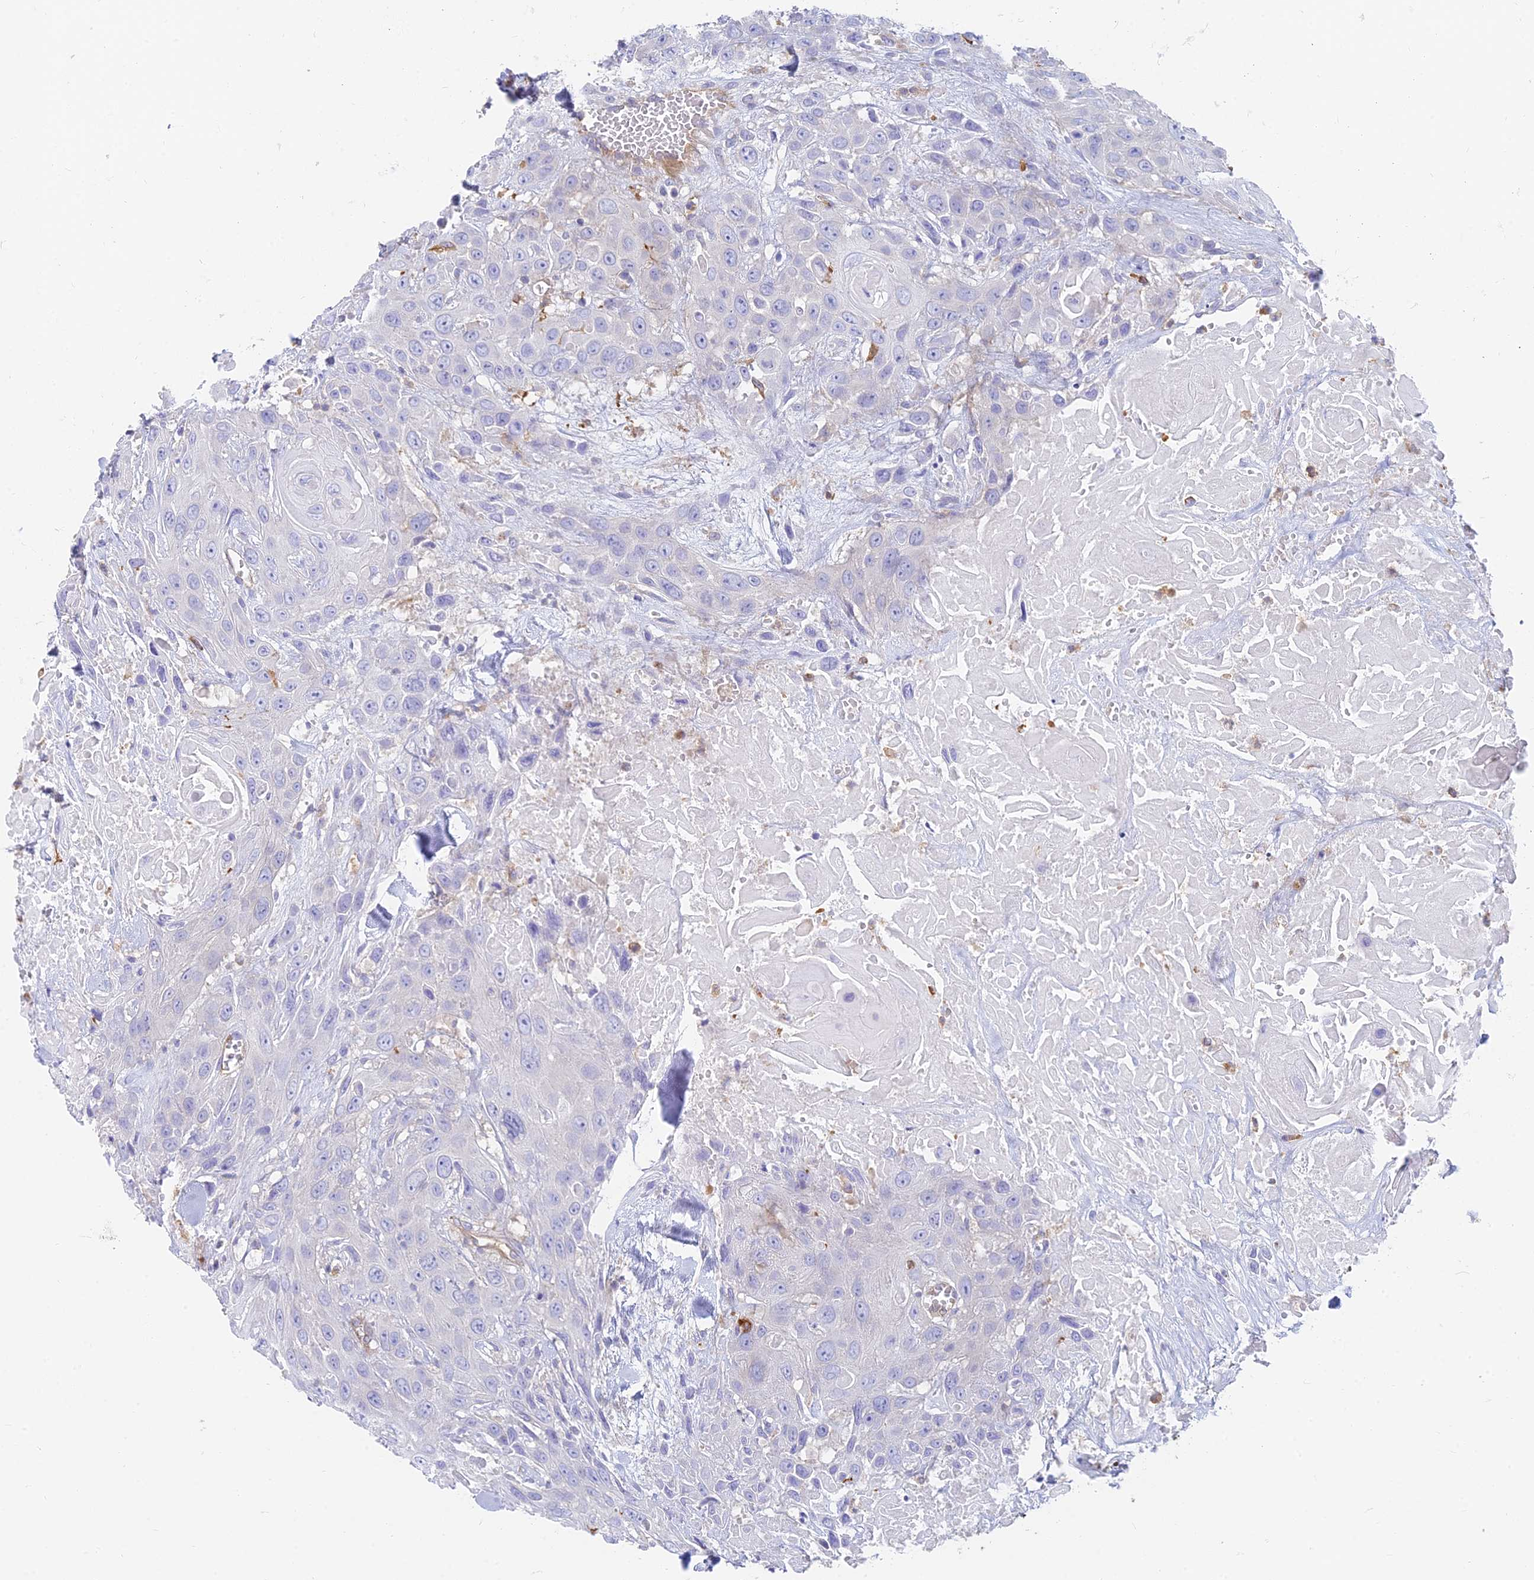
{"staining": {"intensity": "negative", "quantity": "none", "location": "none"}, "tissue": "head and neck cancer", "cell_type": "Tumor cells", "image_type": "cancer", "snomed": [{"axis": "morphology", "description": "Squamous cell carcinoma, NOS"}, {"axis": "topography", "description": "Head-Neck"}], "caption": "Tumor cells are negative for protein expression in human head and neck cancer. (DAB IHC with hematoxylin counter stain).", "gene": "STRN4", "patient": {"sex": "male", "age": 81}}